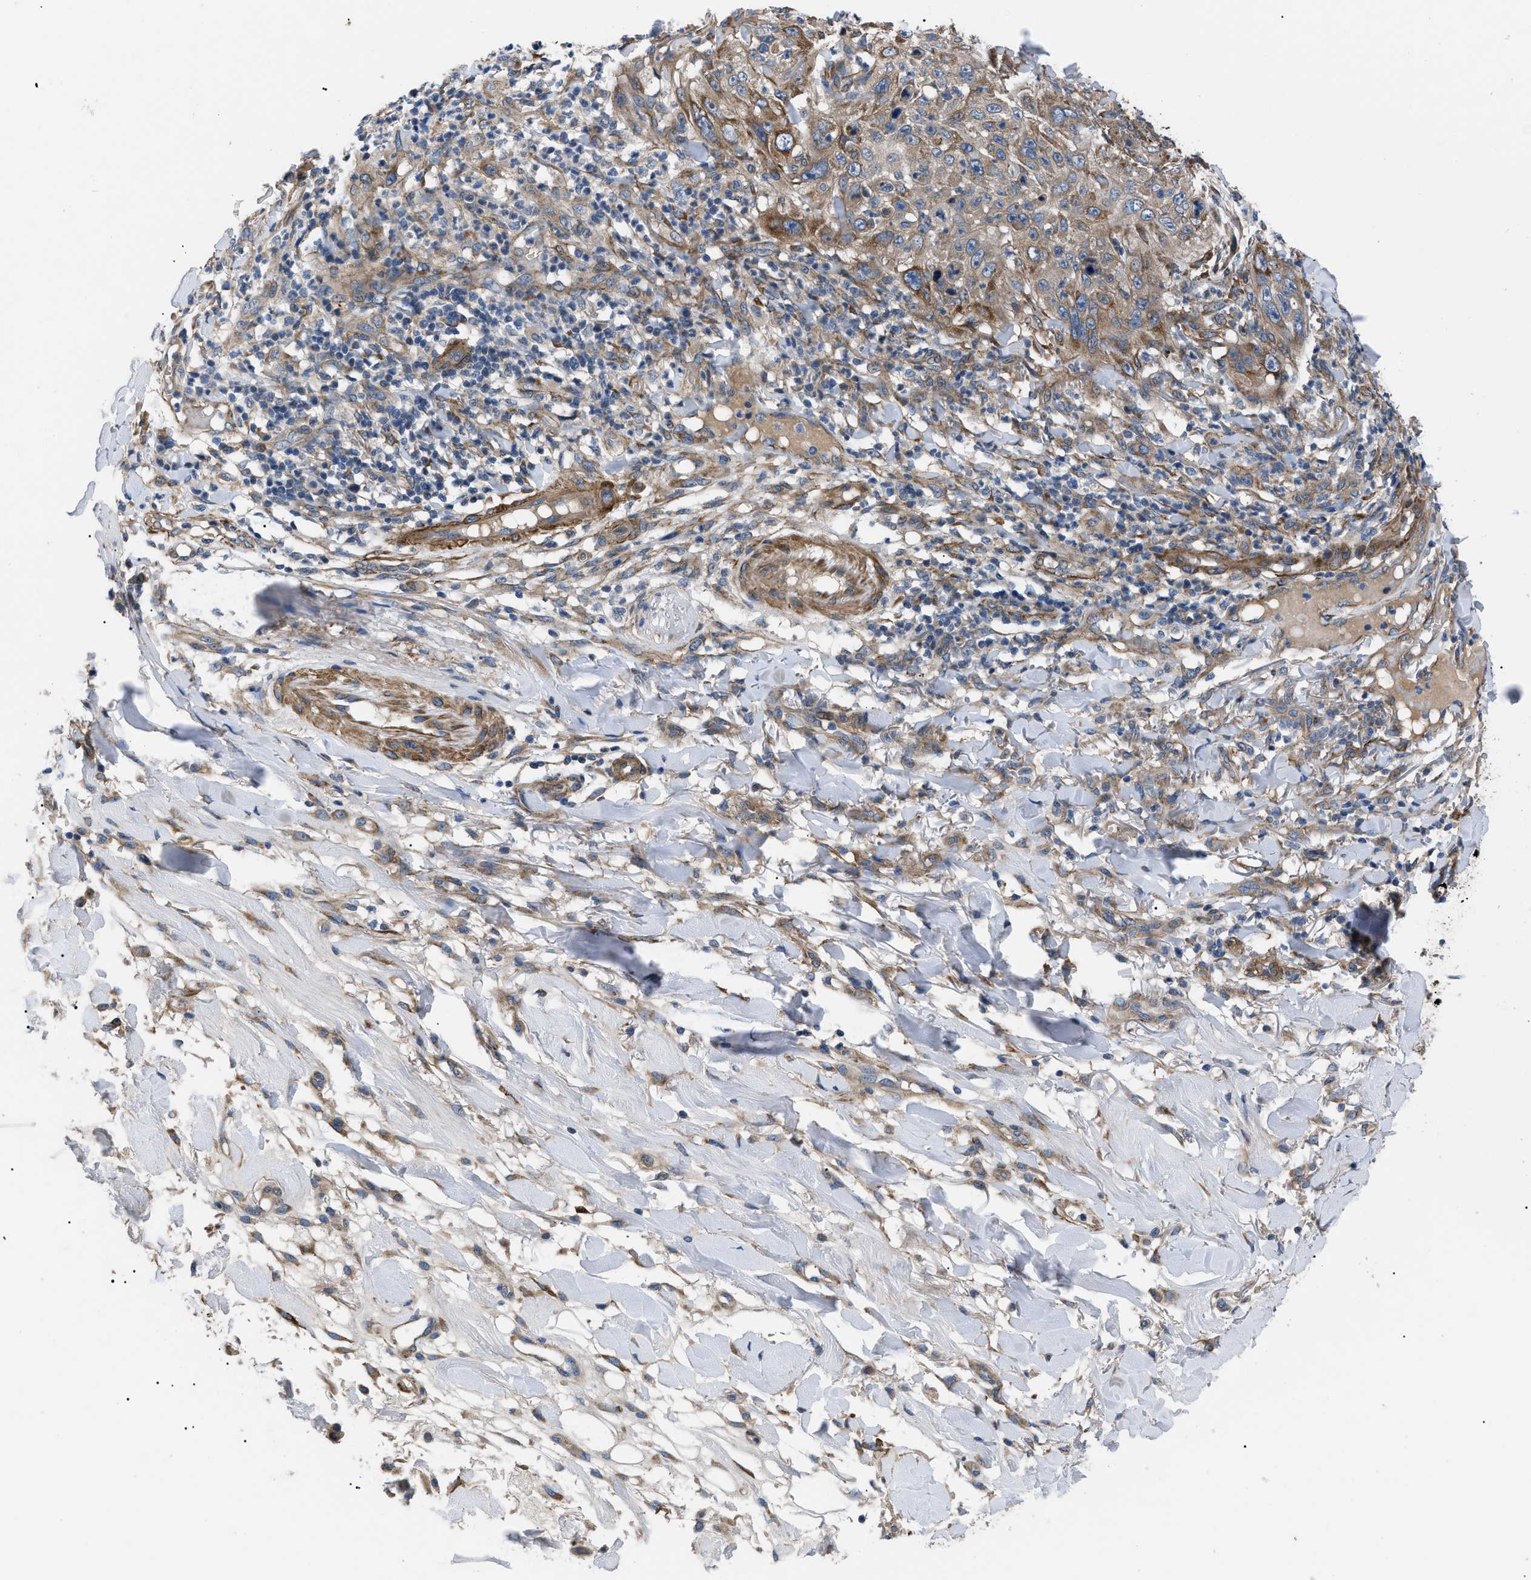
{"staining": {"intensity": "moderate", "quantity": "25%-75%", "location": "cytoplasmic/membranous"}, "tissue": "skin cancer", "cell_type": "Tumor cells", "image_type": "cancer", "snomed": [{"axis": "morphology", "description": "Squamous cell carcinoma, NOS"}, {"axis": "topography", "description": "Skin"}], "caption": "Moderate cytoplasmic/membranous positivity is seen in about 25%-75% of tumor cells in skin cancer (squamous cell carcinoma). (IHC, brightfield microscopy, high magnification).", "gene": "MYO10", "patient": {"sex": "female", "age": 80}}